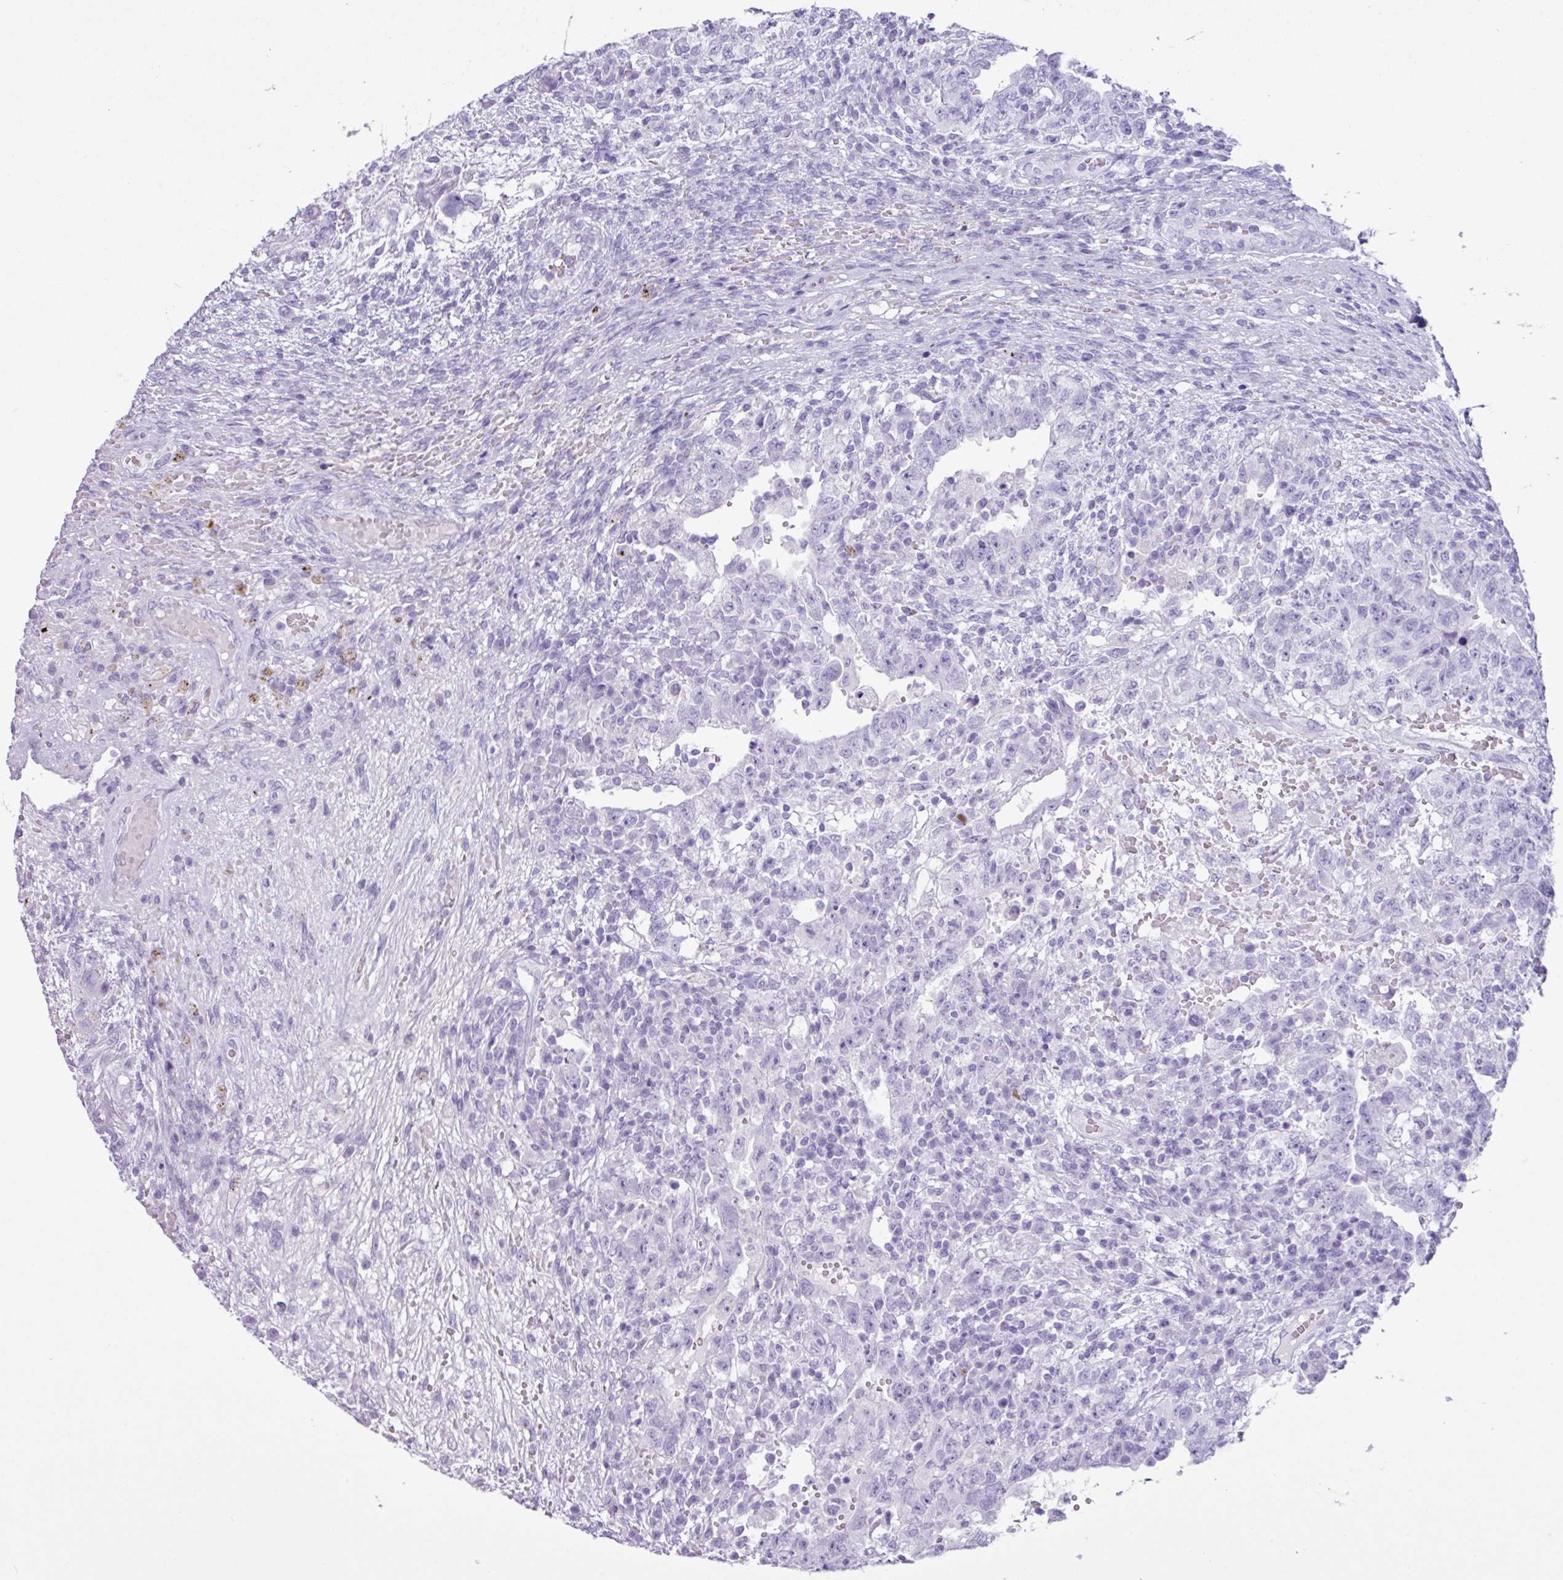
{"staining": {"intensity": "negative", "quantity": "none", "location": "none"}, "tissue": "testis cancer", "cell_type": "Tumor cells", "image_type": "cancer", "snomed": [{"axis": "morphology", "description": "Carcinoma, Embryonal, NOS"}, {"axis": "topography", "description": "Testis"}], "caption": "Immunohistochemical staining of human embryonal carcinoma (testis) exhibits no significant expression in tumor cells.", "gene": "CKMT2", "patient": {"sex": "male", "age": 26}}